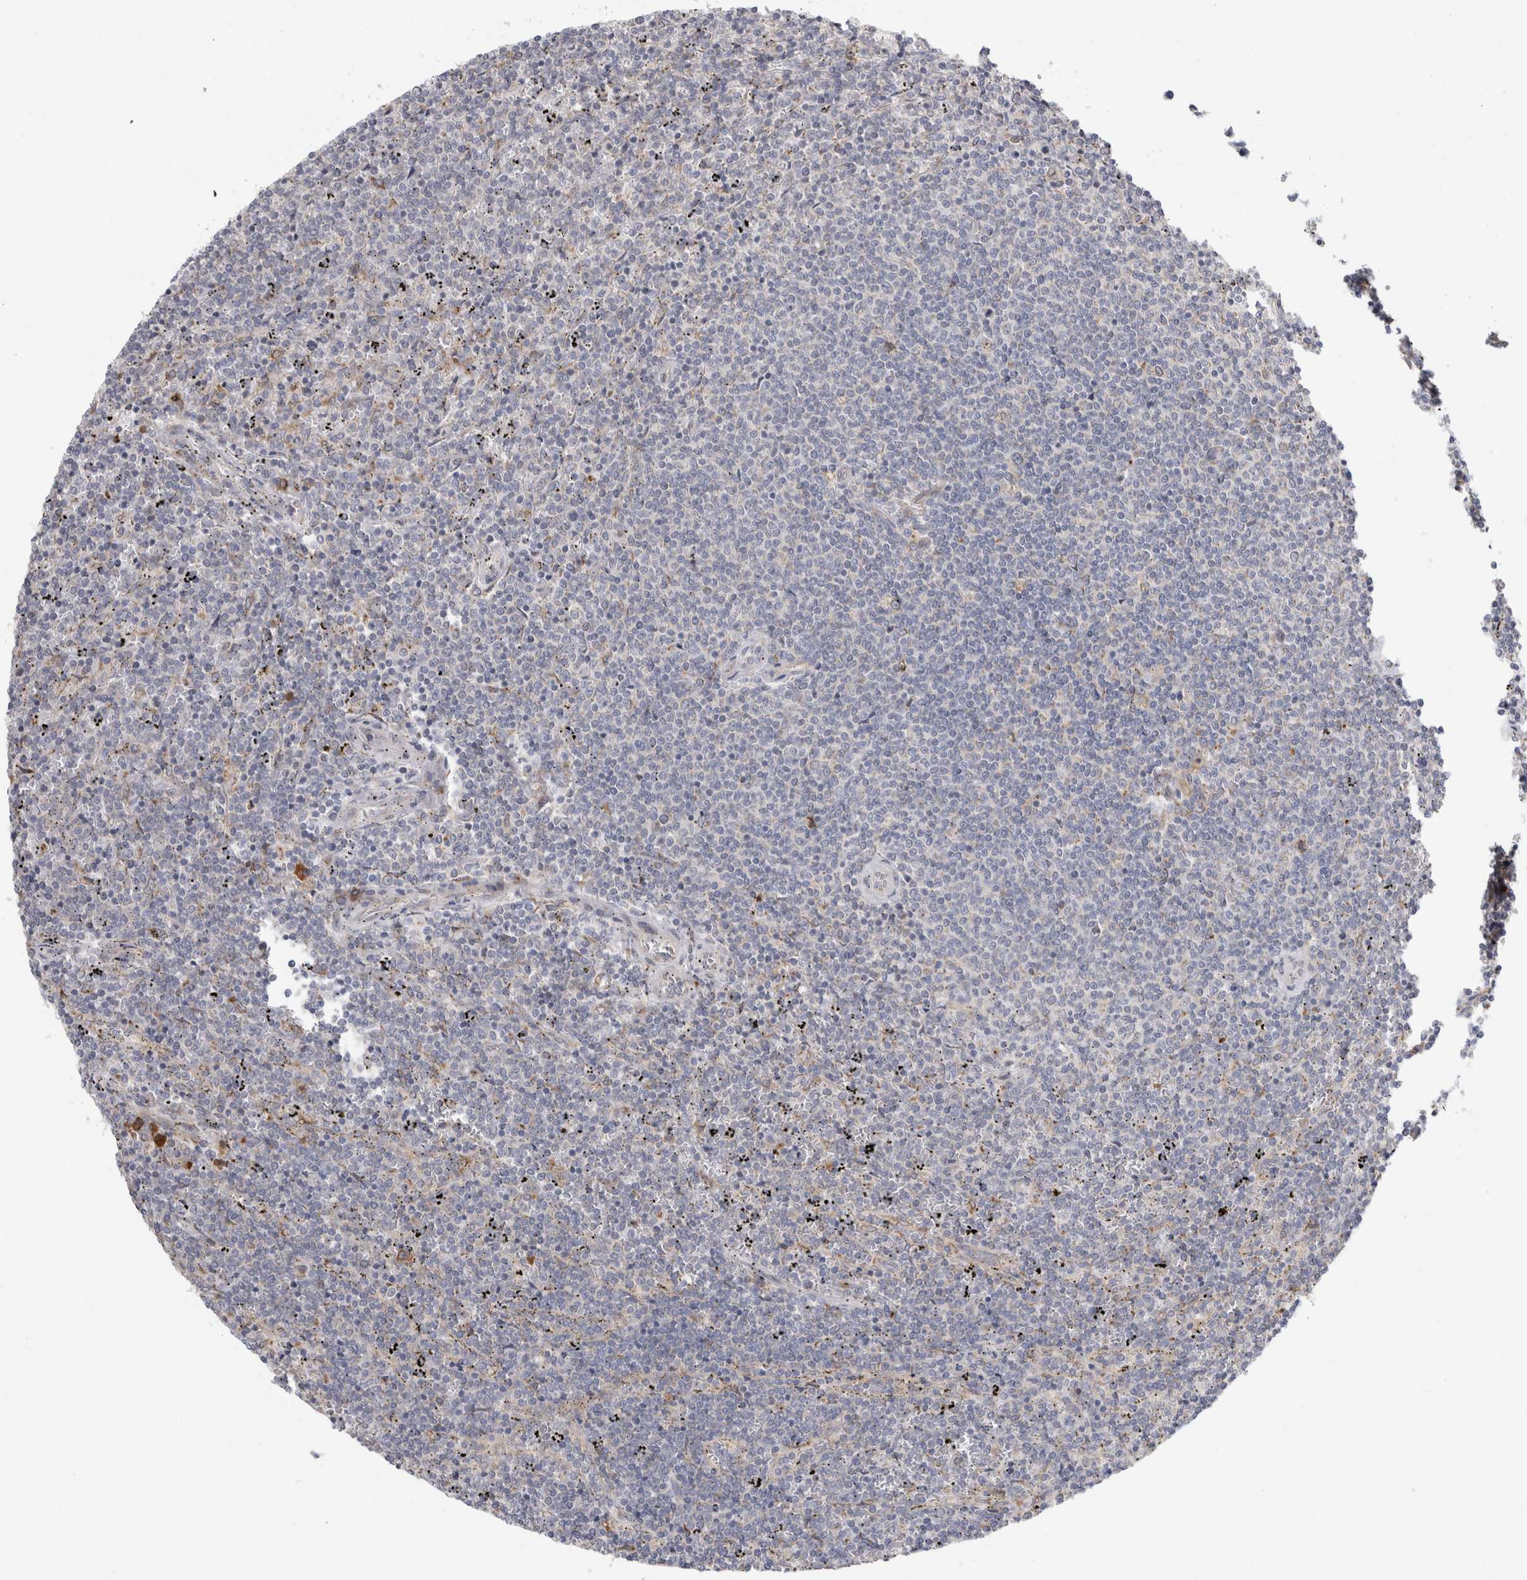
{"staining": {"intensity": "negative", "quantity": "none", "location": "none"}, "tissue": "lymphoma", "cell_type": "Tumor cells", "image_type": "cancer", "snomed": [{"axis": "morphology", "description": "Malignant lymphoma, non-Hodgkin's type, Low grade"}, {"axis": "topography", "description": "Spleen"}], "caption": "High magnification brightfield microscopy of lymphoma stained with DAB (brown) and counterstained with hematoxylin (blue): tumor cells show no significant positivity.", "gene": "RPN2", "patient": {"sex": "female", "age": 50}}